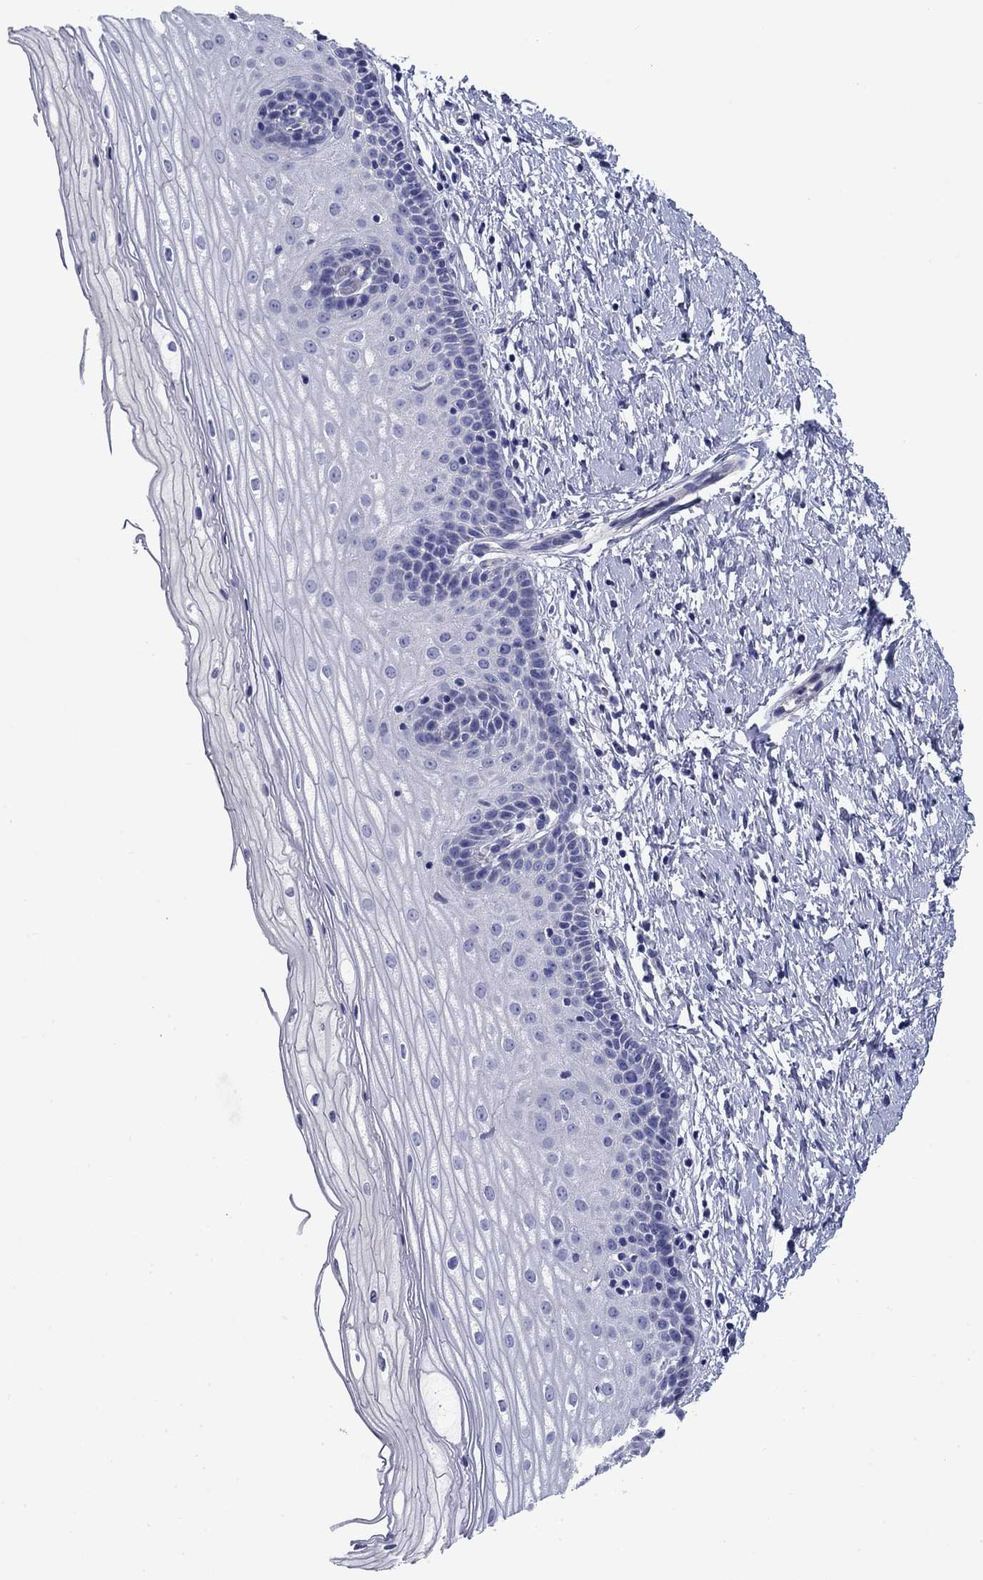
{"staining": {"intensity": "negative", "quantity": "none", "location": "none"}, "tissue": "cervix", "cell_type": "Glandular cells", "image_type": "normal", "snomed": [{"axis": "morphology", "description": "Normal tissue, NOS"}, {"axis": "topography", "description": "Cervix"}], "caption": "Immunohistochemistry of unremarkable cervix displays no positivity in glandular cells. (Stains: DAB immunohistochemistry with hematoxylin counter stain, Microscopy: brightfield microscopy at high magnification).", "gene": "PRKCG", "patient": {"sex": "female", "age": 37}}